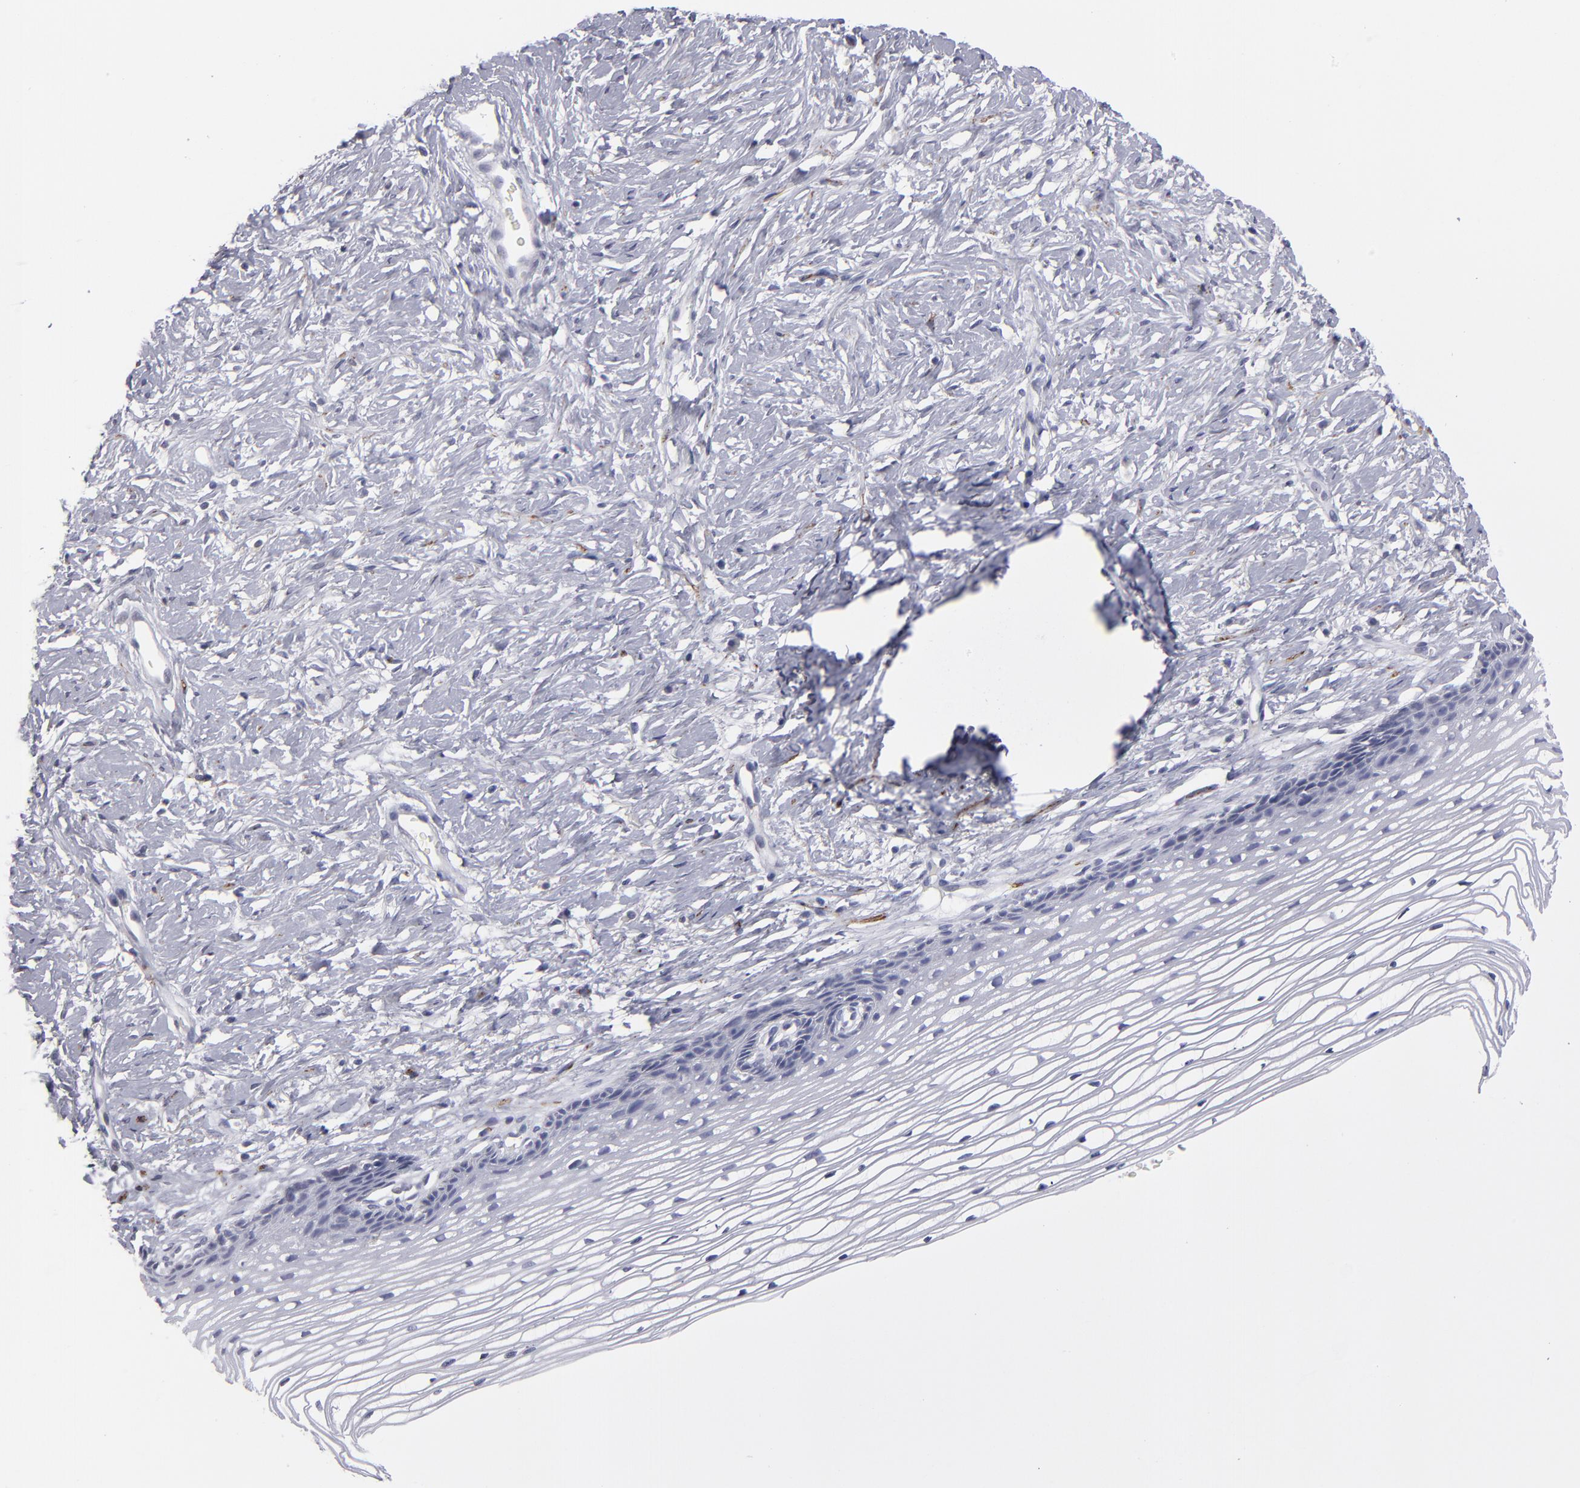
{"staining": {"intensity": "negative", "quantity": "none", "location": "none"}, "tissue": "cervix", "cell_type": "Glandular cells", "image_type": "normal", "snomed": [{"axis": "morphology", "description": "Normal tissue, NOS"}, {"axis": "topography", "description": "Cervix"}], "caption": "This photomicrograph is of benign cervix stained with immunohistochemistry (IHC) to label a protein in brown with the nuclei are counter-stained blue. There is no expression in glandular cells.", "gene": "CADM3", "patient": {"sex": "female", "age": 77}}